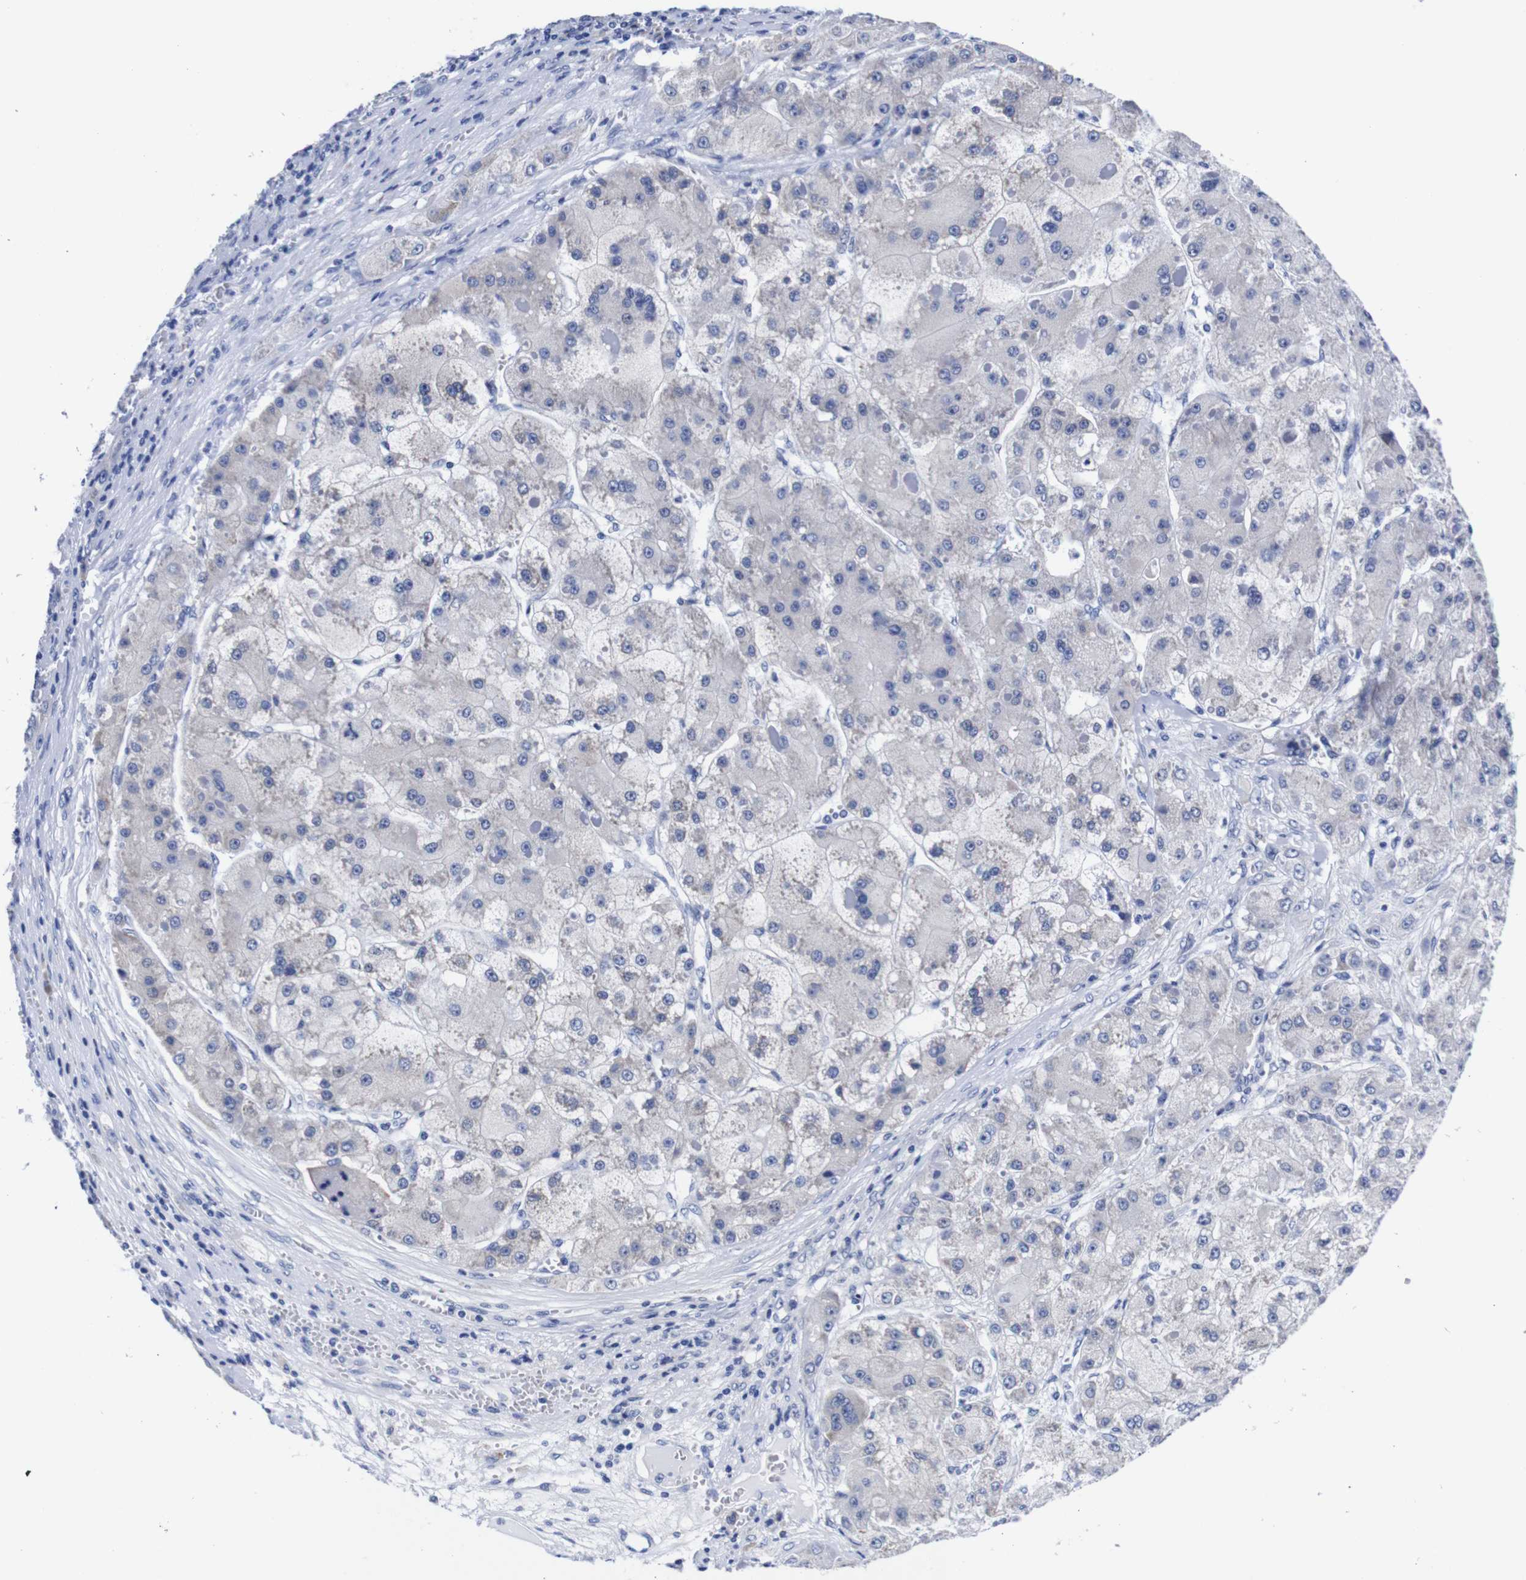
{"staining": {"intensity": "negative", "quantity": "none", "location": "none"}, "tissue": "liver cancer", "cell_type": "Tumor cells", "image_type": "cancer", "snomed": [{"axis": "morphology", "description": "Carcinoma, Hepatocellular, NOS"}, {"axis": "topography", "description": "Liver"}], "caption": "The histopathology image displays no staining of tumor cells in liver cancer.", "gene": "CLEC4G", "patient": {"sex": "female", "age": 73}}